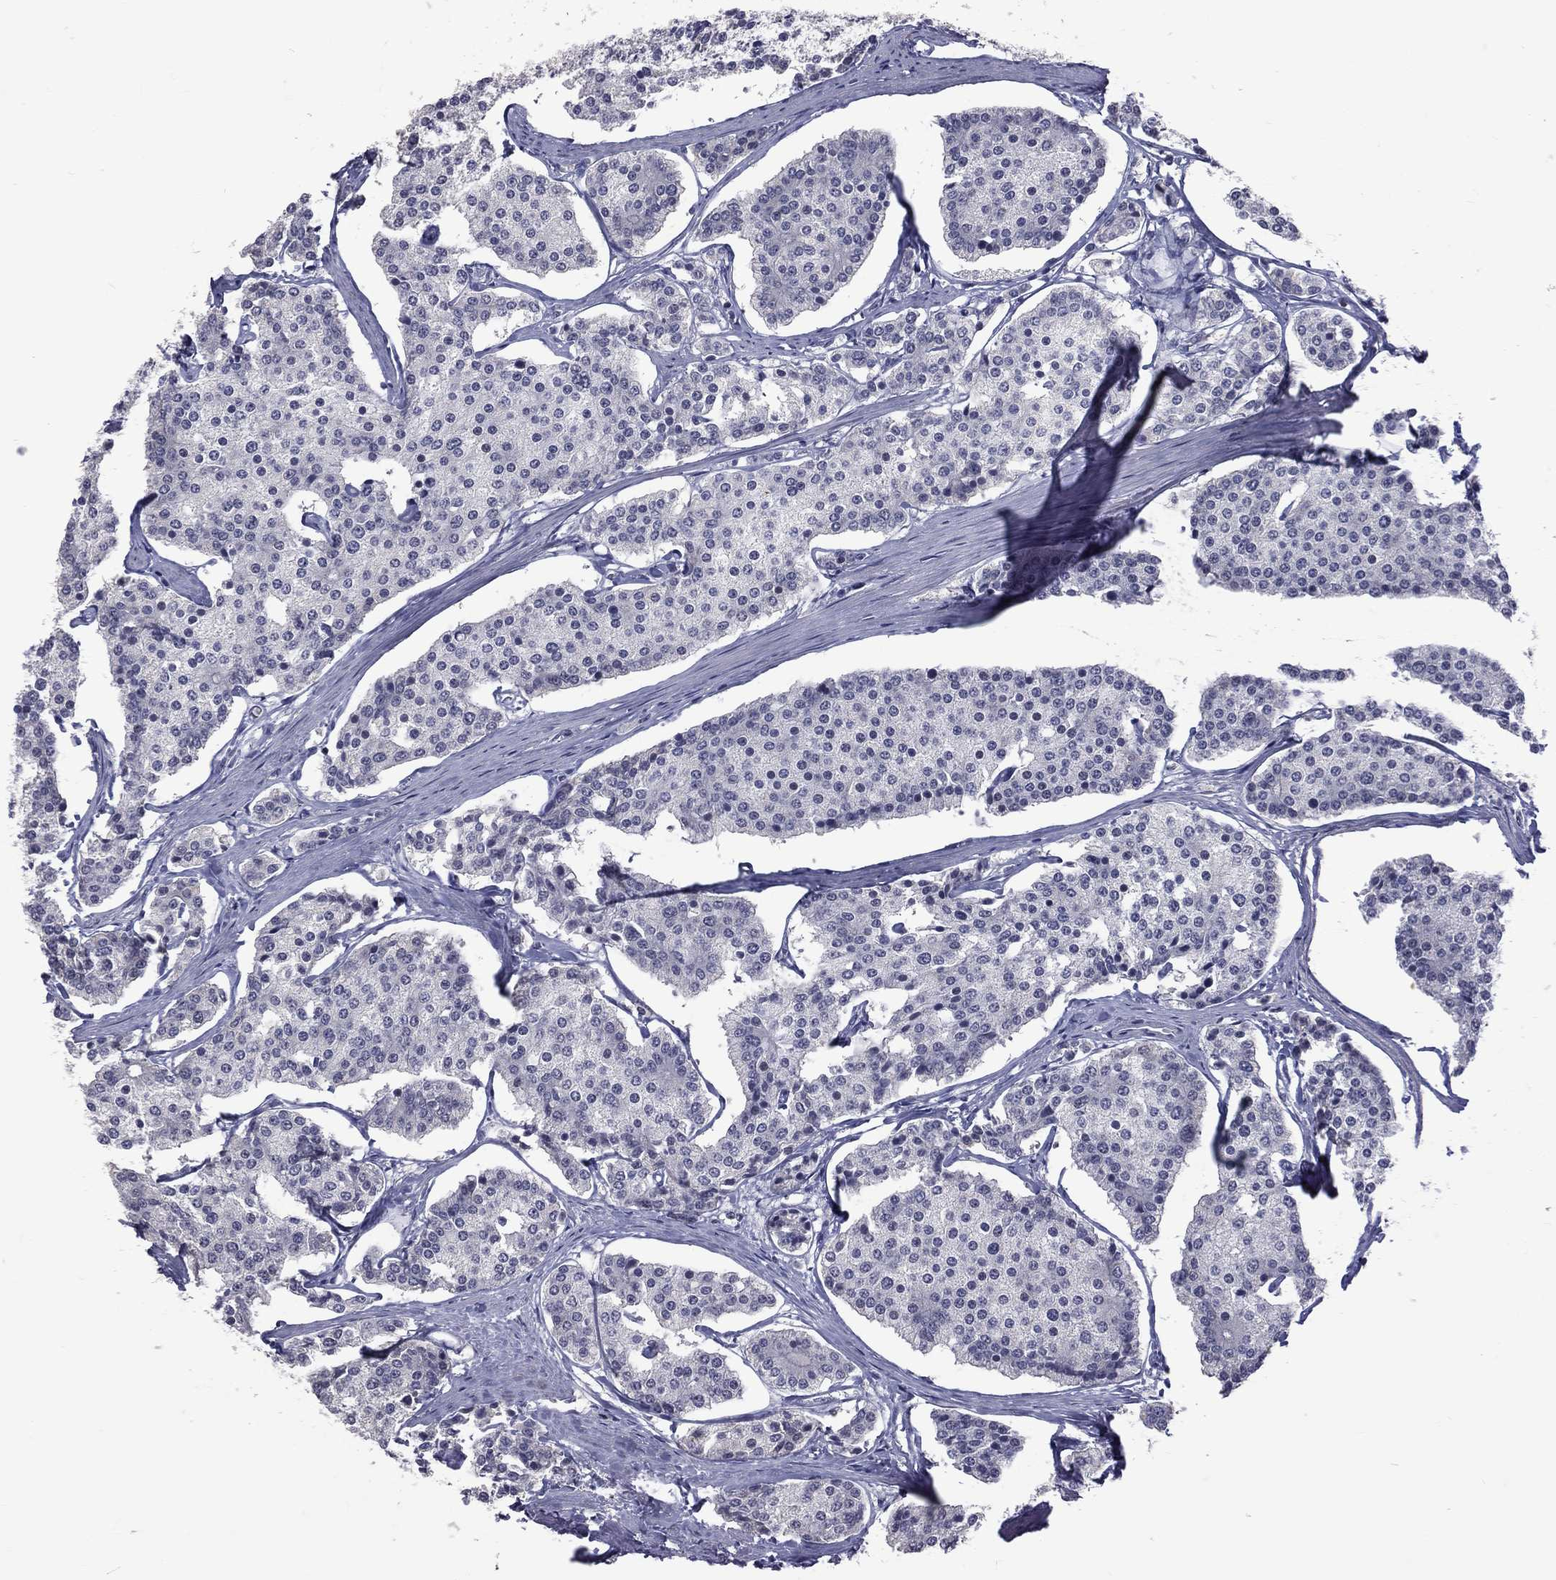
{"staining": {"intensity": "negative", "quantity": "none", "location": "none"}, "tissue": "carcinoid", "cell_type": "Tumor cells", "image_type": "cancer", "snomed": [{"axis": "morphology", "description": "Carcinoid, malignant, NOS"}, {"axis": "topography", "description": "Small intestine"}], "caption": "An image of human malignant carcinoid is negative for staining in tumor cells.", "gene": "DSG4", "patient": {"sex": "female", "age": 65}}